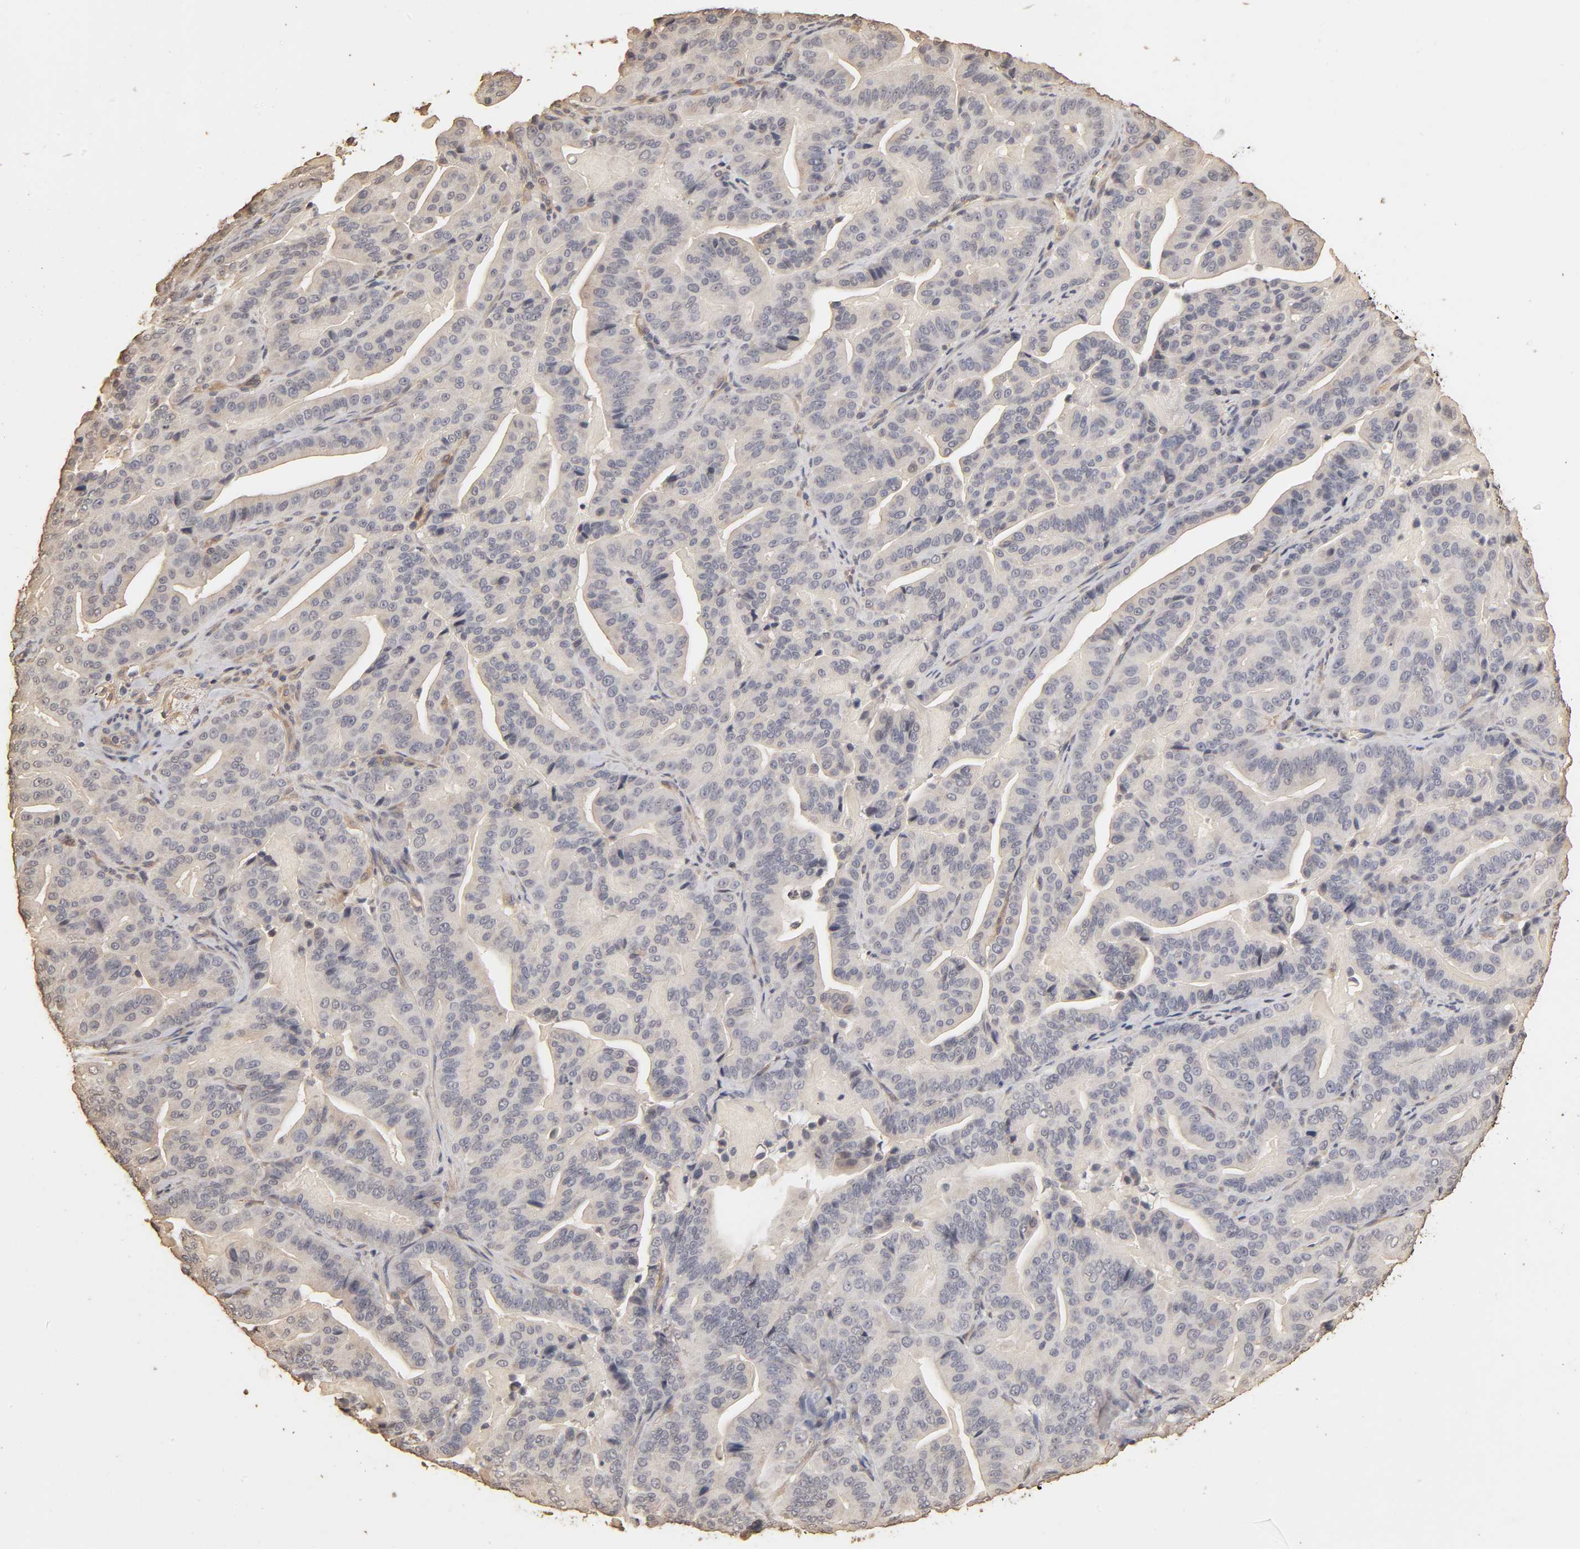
{"staining": {"intensity": "negative", "quantity": "none", "location": "none"}, "tissue": "pancreatic cancer", "cell_type": "Tumor cells", "image_type": "cancer", "snomed": [{"axis": "morphology", "description": "Adenocarcinoma, NOS"}, {"axis": "topography", "description": "Pancreas"}], "caption": "Immunohistochemistry micrograph of neoplastic tissue: adenocarcinoma (pancreatic) stained with DAB reveals no significant protein staining in tumor cells.", "gene": "VSIG4", "patient": {"sex": "male", "age": 63}}